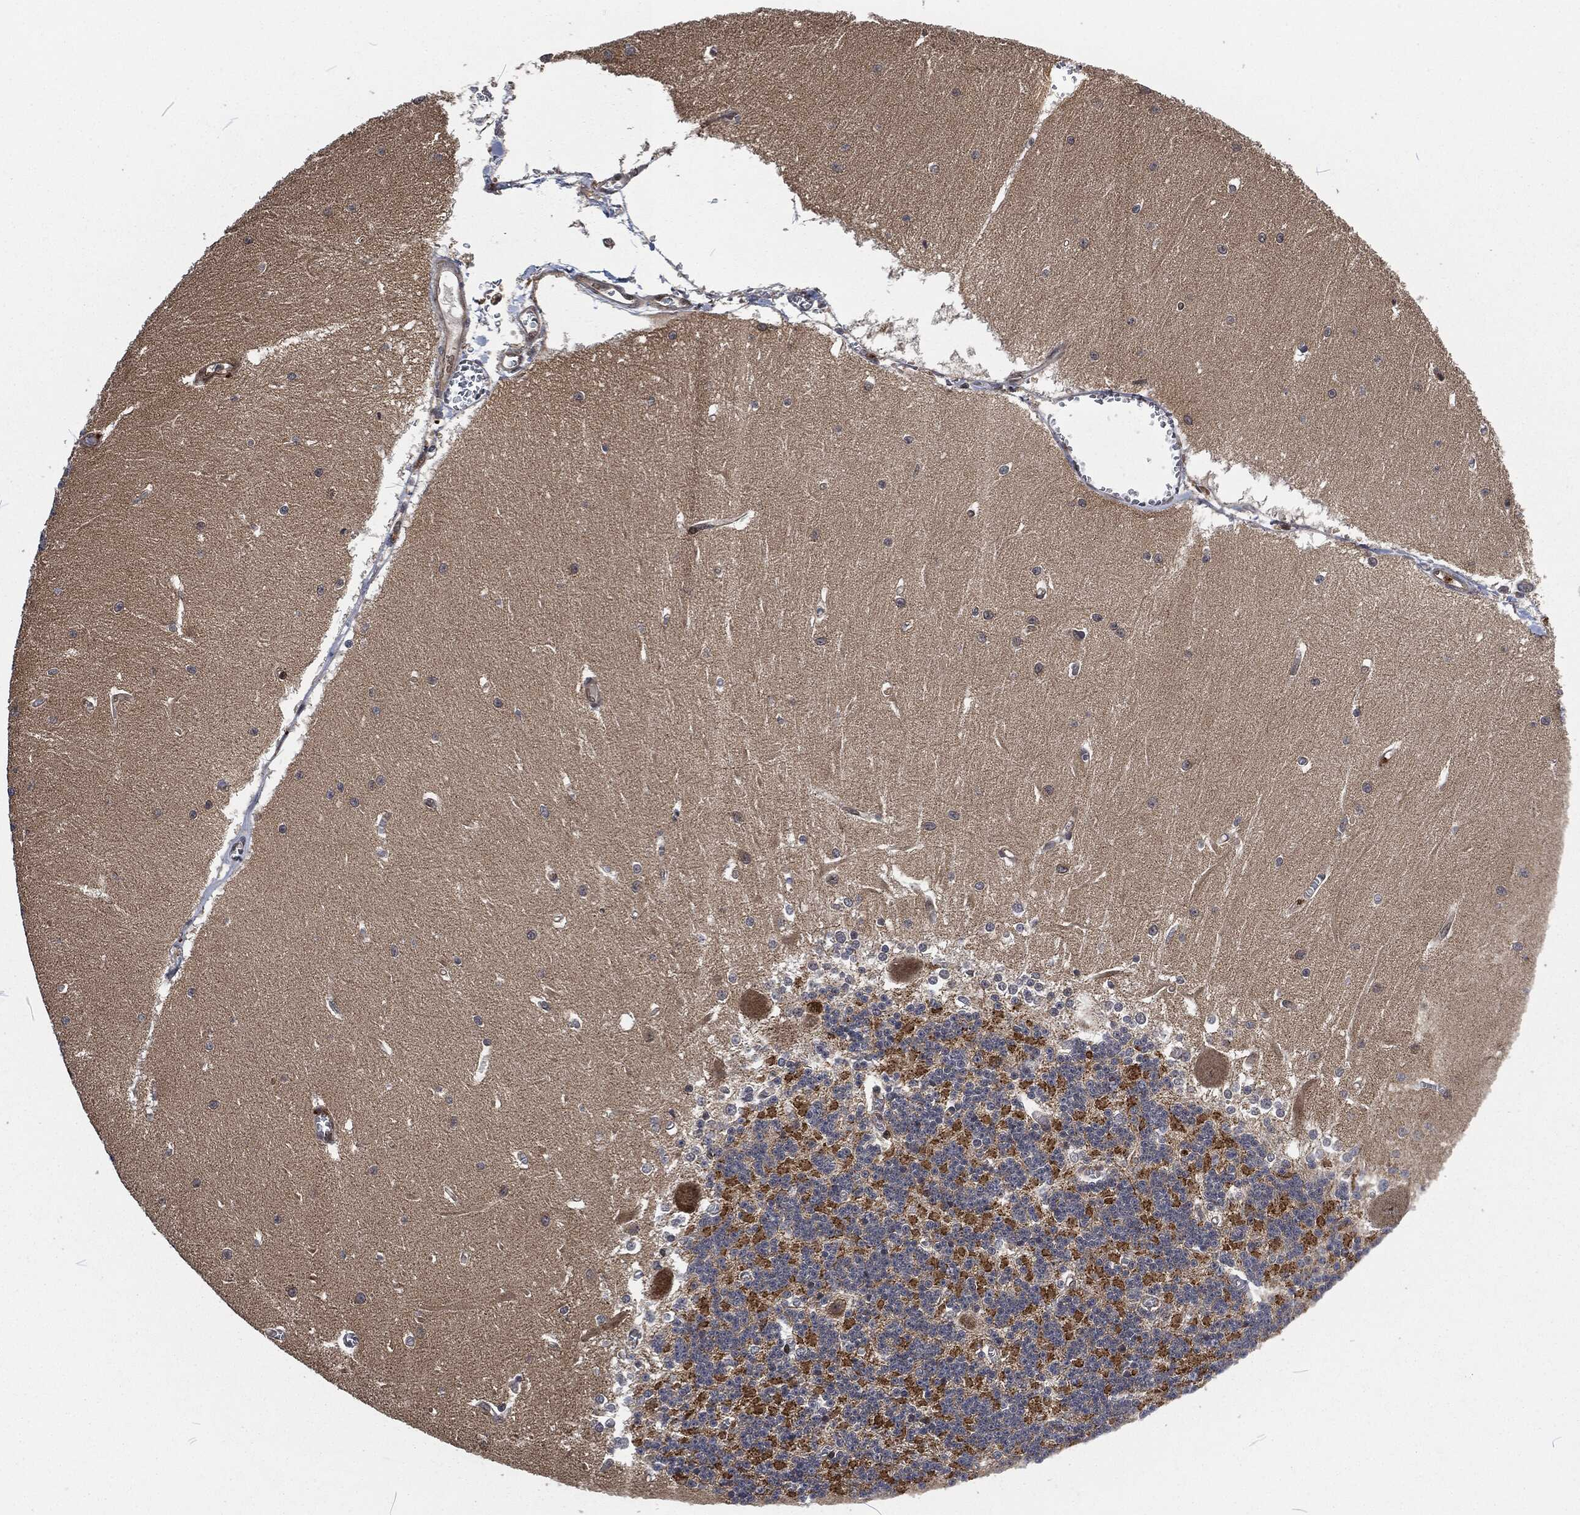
{"staining": {"intensity": "negative", "quantity": "none", "location": "none"}, "tissue": "cerebellum", "cell_type": "Cells in granular layer", "image_type": "normal", "snomed": [{"axis": "morphology", "description": "Normal tissue, NOS"}, {"axis": "topography", "description": "Cerebellum"}], "caption": "DAB (3,3'-diaminobenzidine) immunohistochemical staining of normal cerebellum shows no significant staining in cells in granular layer. (DAB IHC with hematoxylin counter stain).", "gene": "CMPK2", "patient": {"sex": "male", "age": 37}}